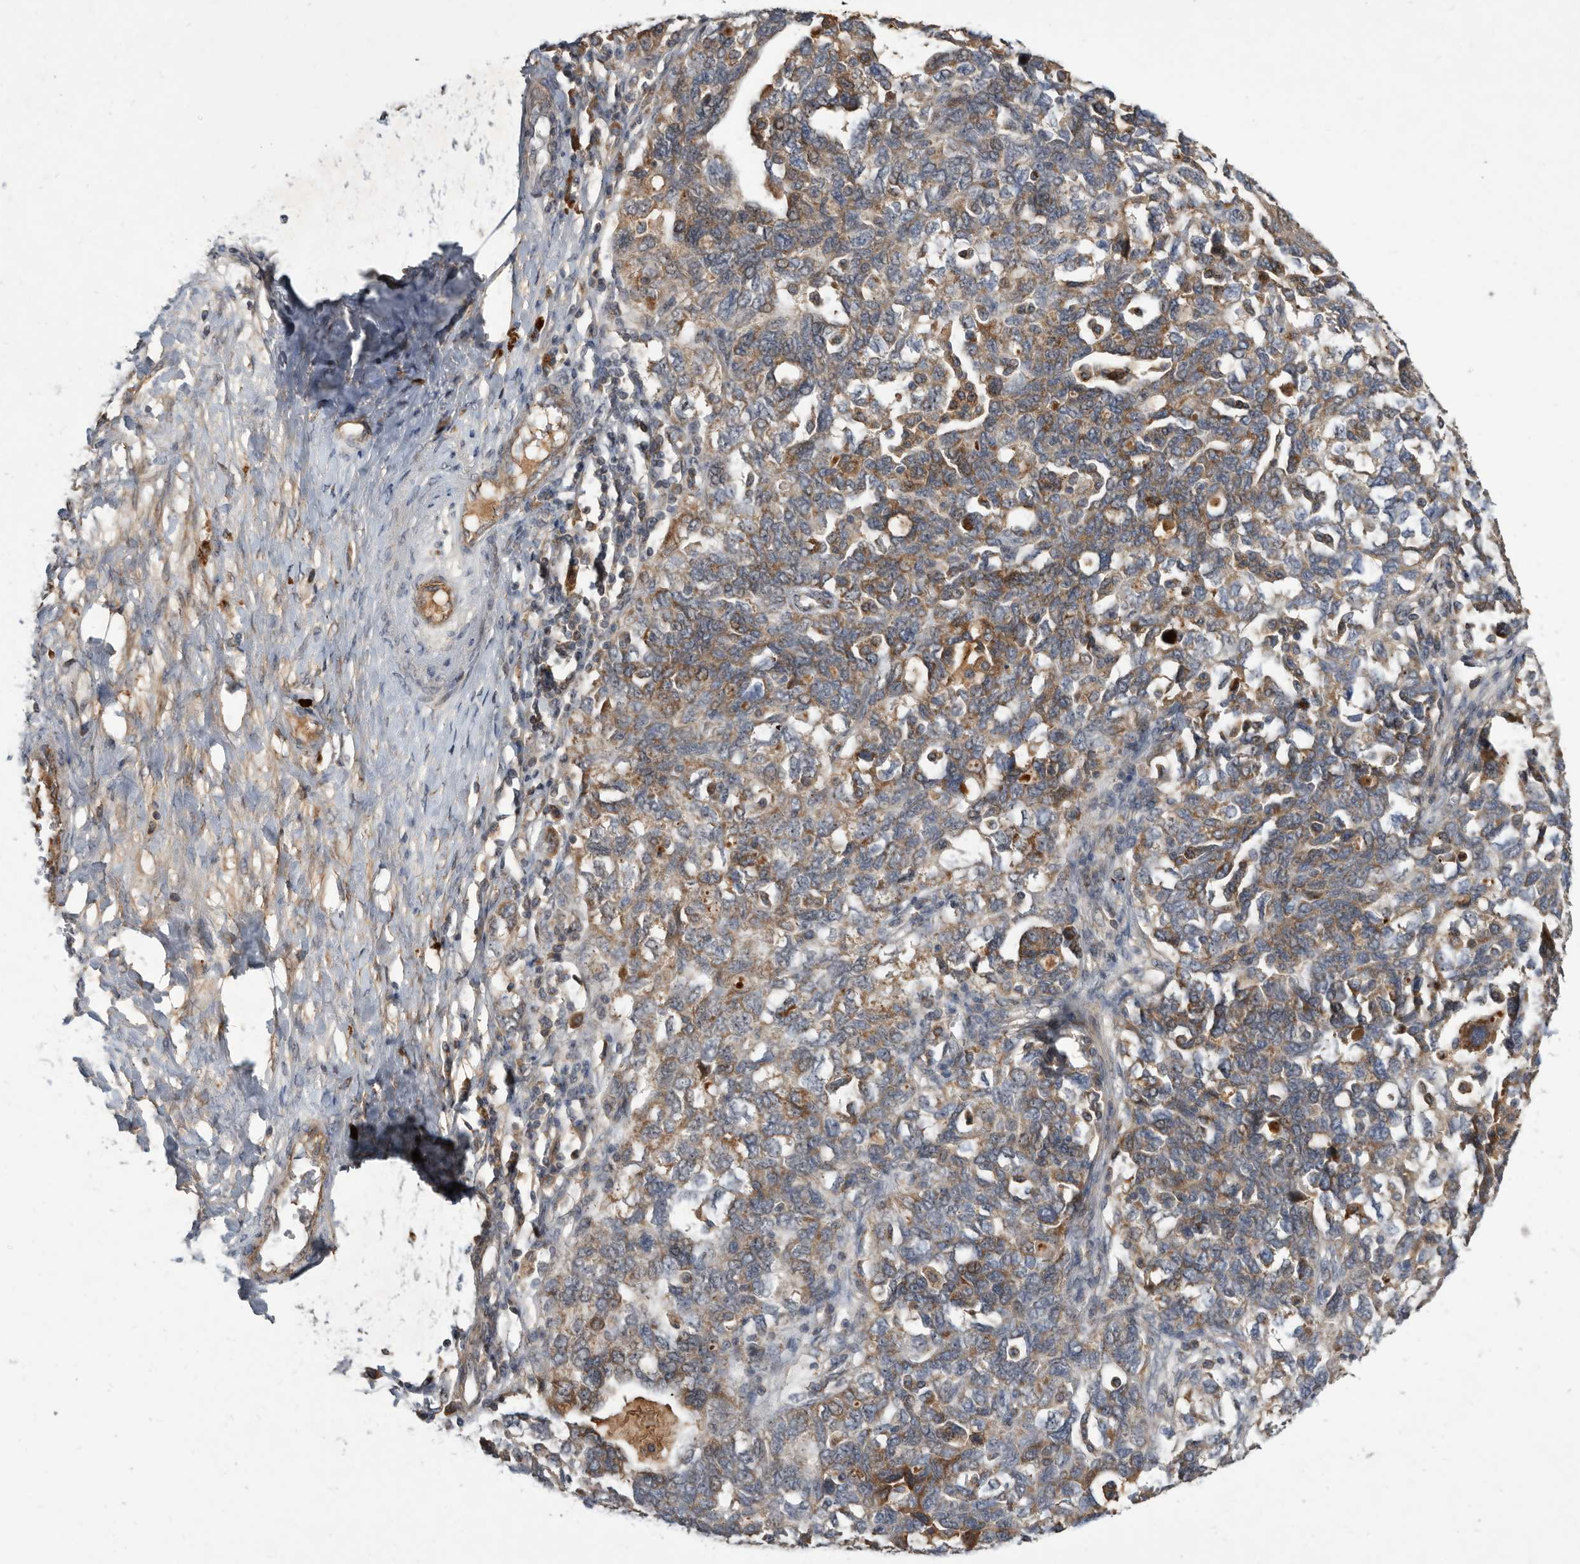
{"staining": {"intensity": "moderate", "quantity": ">75%", "location": "cytoplasmic/membranous"}, "tissue": "ovarian cancer", "cell_type": "Tumor cells", "image_type": "cancer", "snomed": [{"axis": "morphology", "description": "Carcinoma, NOS"}, {"axis": "morphology", "description": "Cystadenocarcinoma, serous, NOS"}, {"axis": "topography", "description": "Ovary"}], "caption": "About >75% of tumor cells in human carcinoma (ovarian) exhibit moderate cytoplasmic/membranous protein positivity as visualized by brown immunohistochemical staining.", "gene": "PI15", "patient": {"sex": "female", "age": 69}}